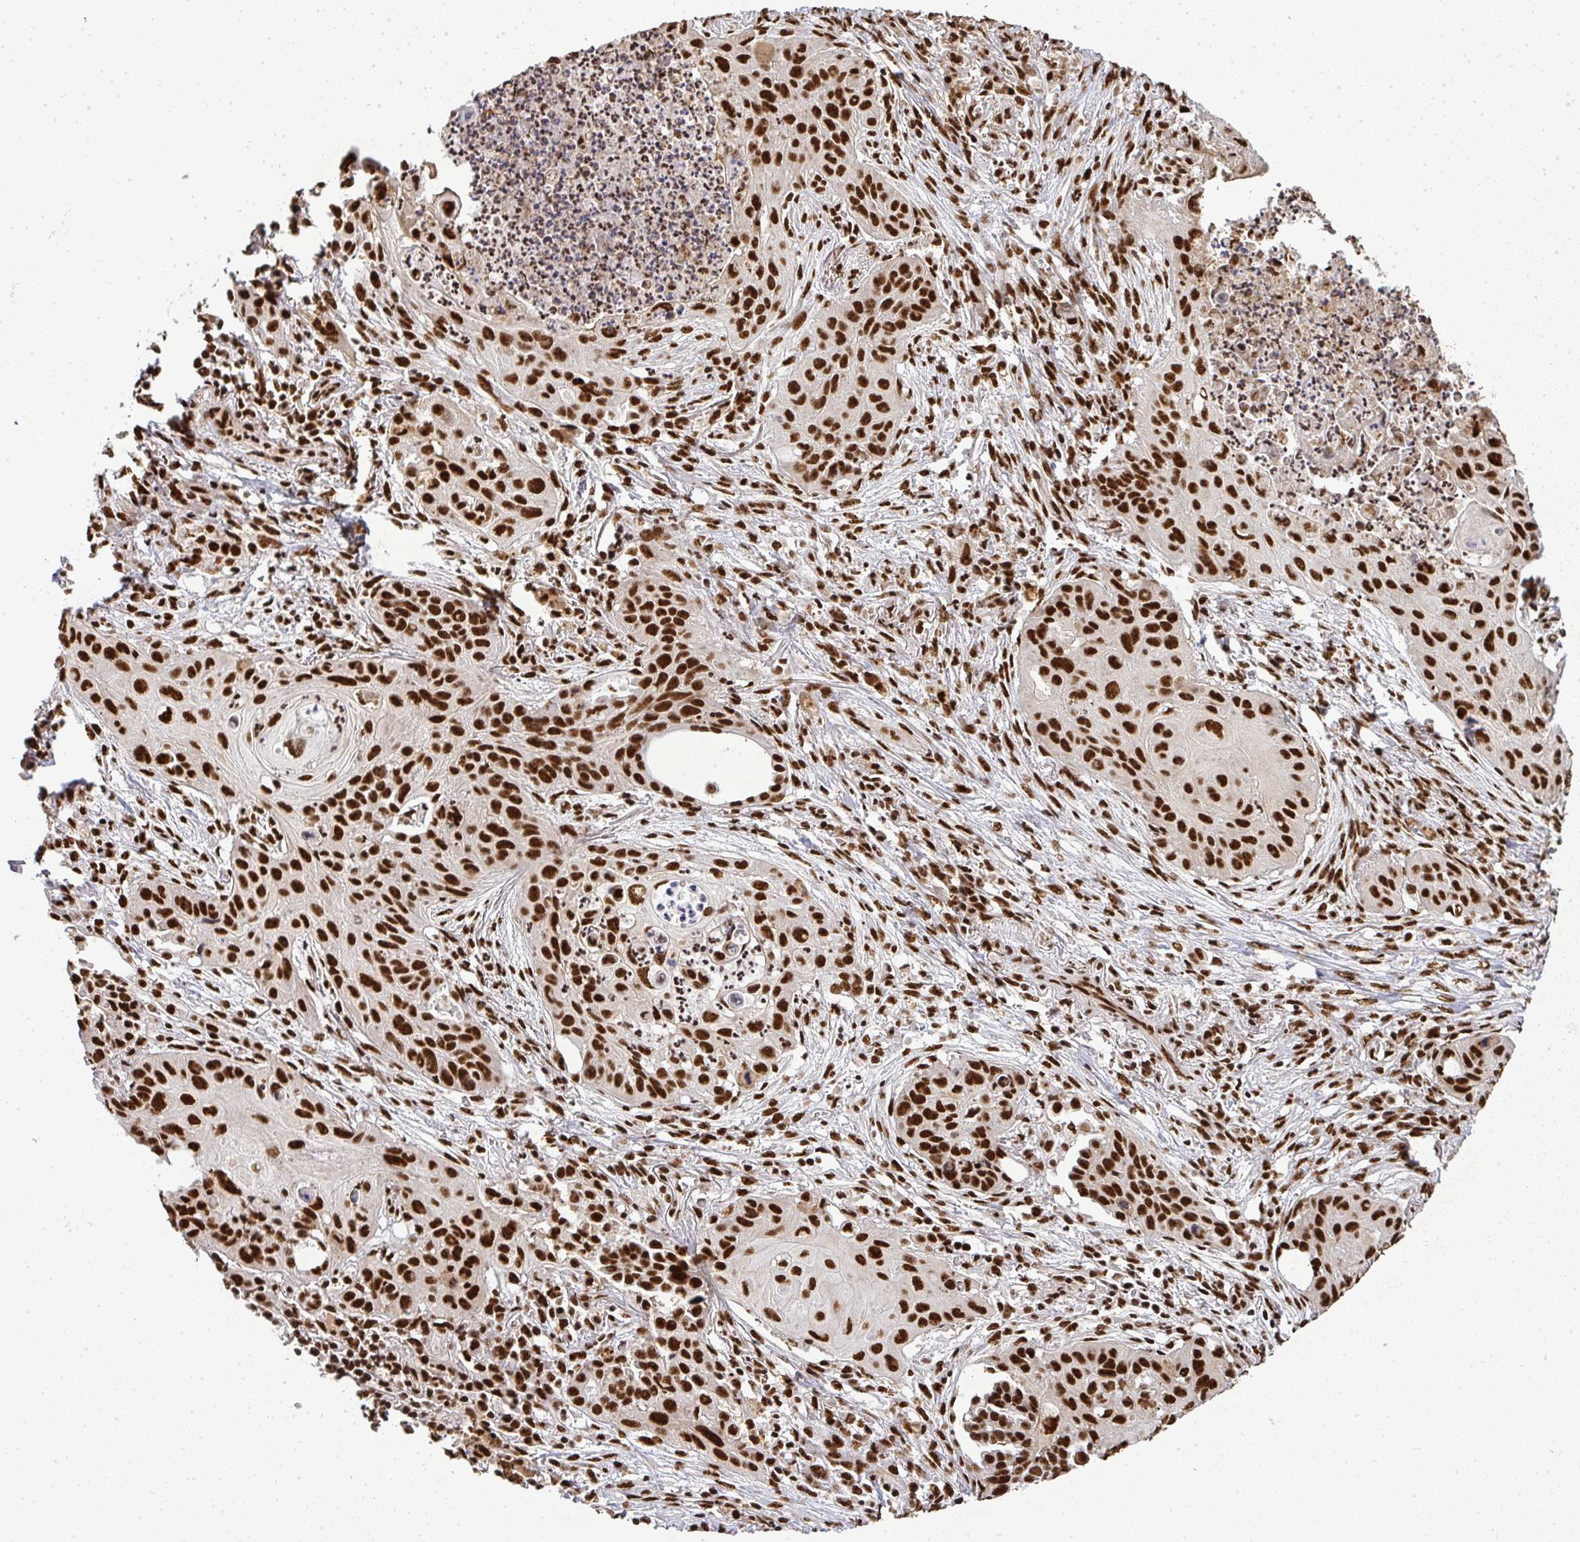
{"staining": {"intensity": "strong", "quantity": ">75%", "location": "nuclear"}, "tissue": "lung cancer", "cell_type": "Tumor cells", "image_type": "cancer", "snomed": [{"axis": "morphology", "description": "Squamous cell carcinoma, NOS"}, {"axis": "topography", "description": "Lung"}], "caption": "DAB immunohistochemical staining of lung cancer (squamous cell carcinoma) demonstrates strong nuclear protein expression in about >75% of tumor cells.", "gene": "U2AF1", "patient": {"sex": "male", "age": 71}}